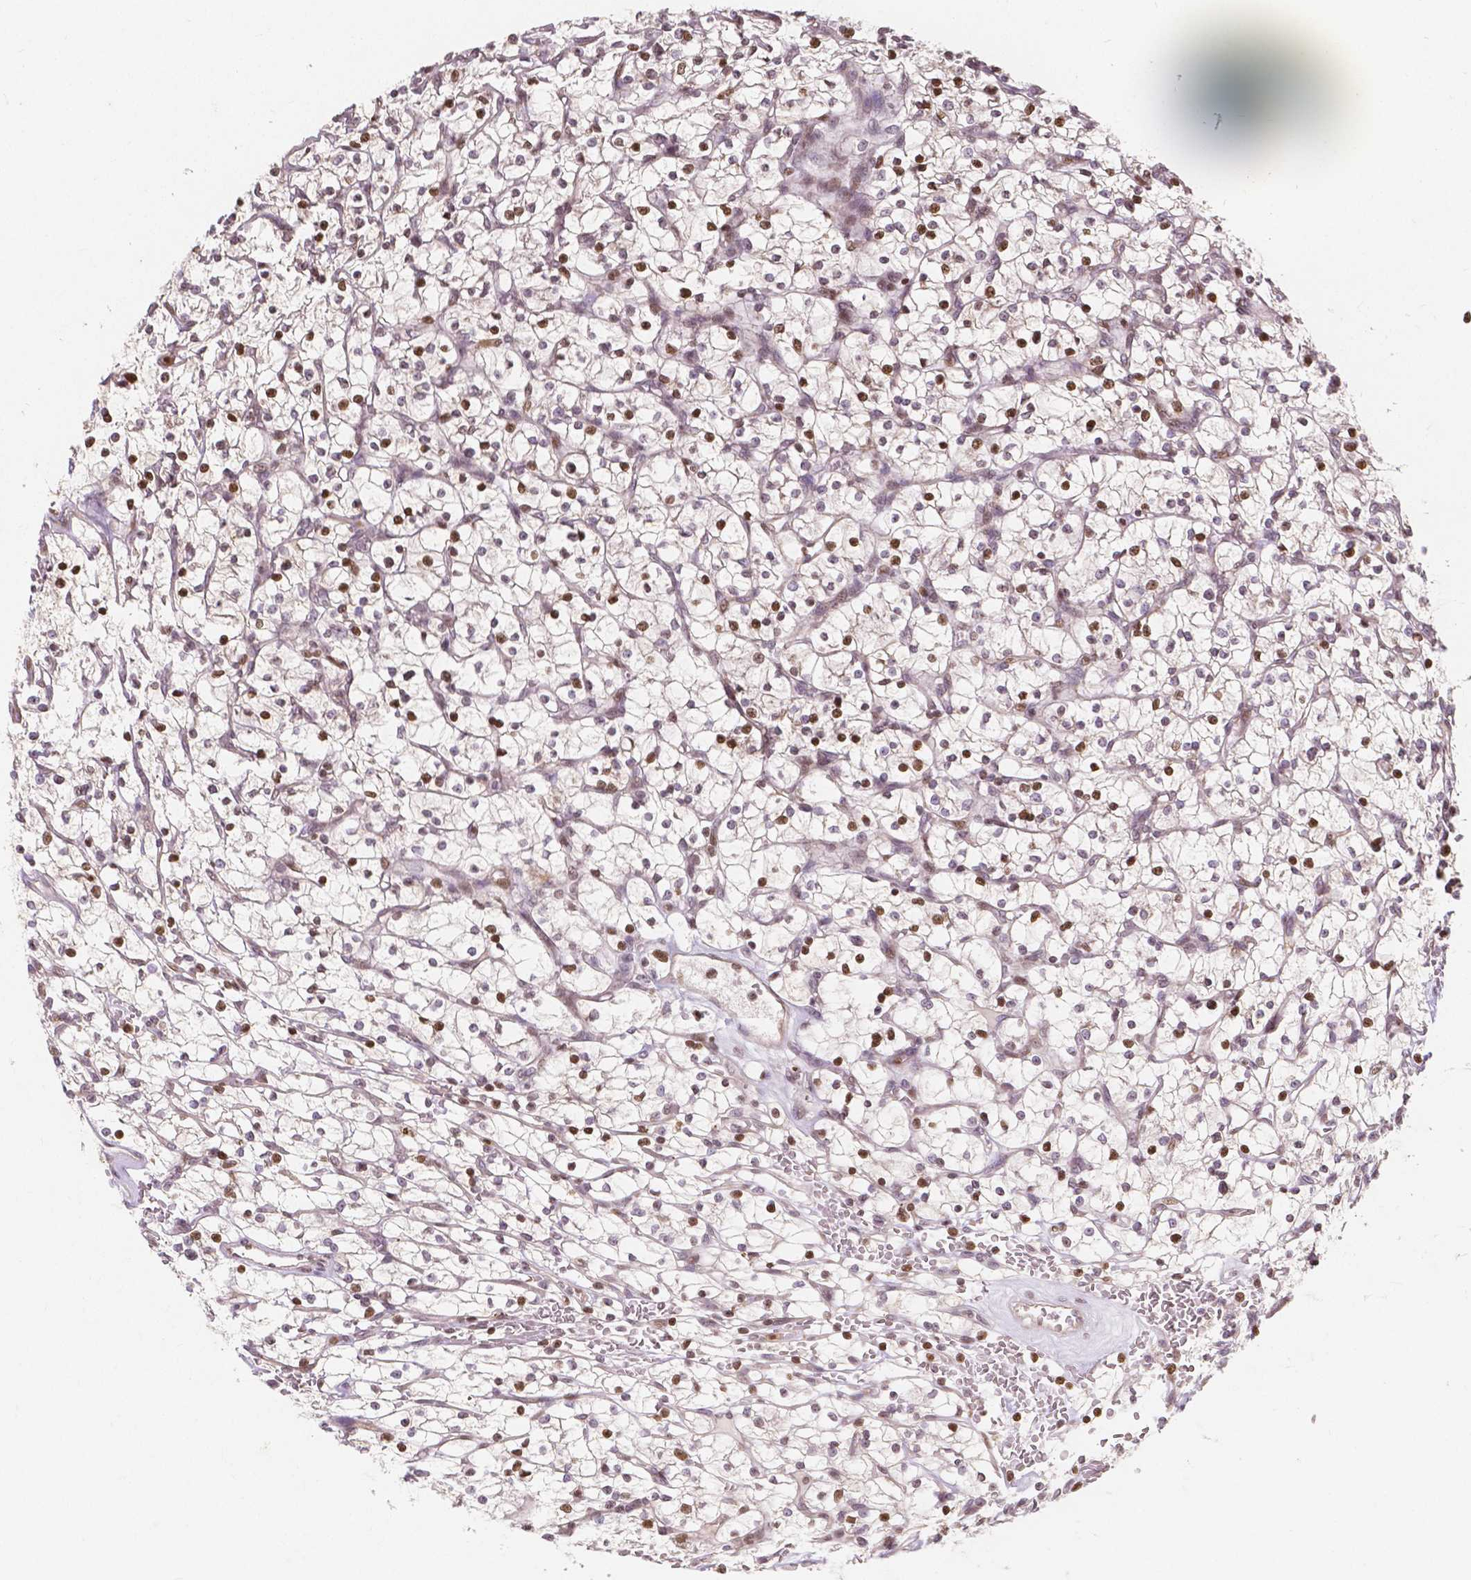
{"staining": {"intensity": "moderate", "quantity": "<25%", "location": "nuclear"}, "tissue": "renal cancer", "cell_type": "Tumor cells", "image_type": "cancer", "snomed": [{"axis": "morphology", "description": "Adenocarcinoma, NOS"}, {"axis": "topography", "description": "Kidney"}], "caption": "The immunohistochemical stain shows moderate nuclear expression in tumor cells of renal cancer (adenocarcinoma) tissue. The staining was performed using DAB, with brown indicating positive protein expression. Nuclei are stained blue with hematoxylin.", "gene": "PTPN18", "patient": {"sex": "female", "age": 64}}